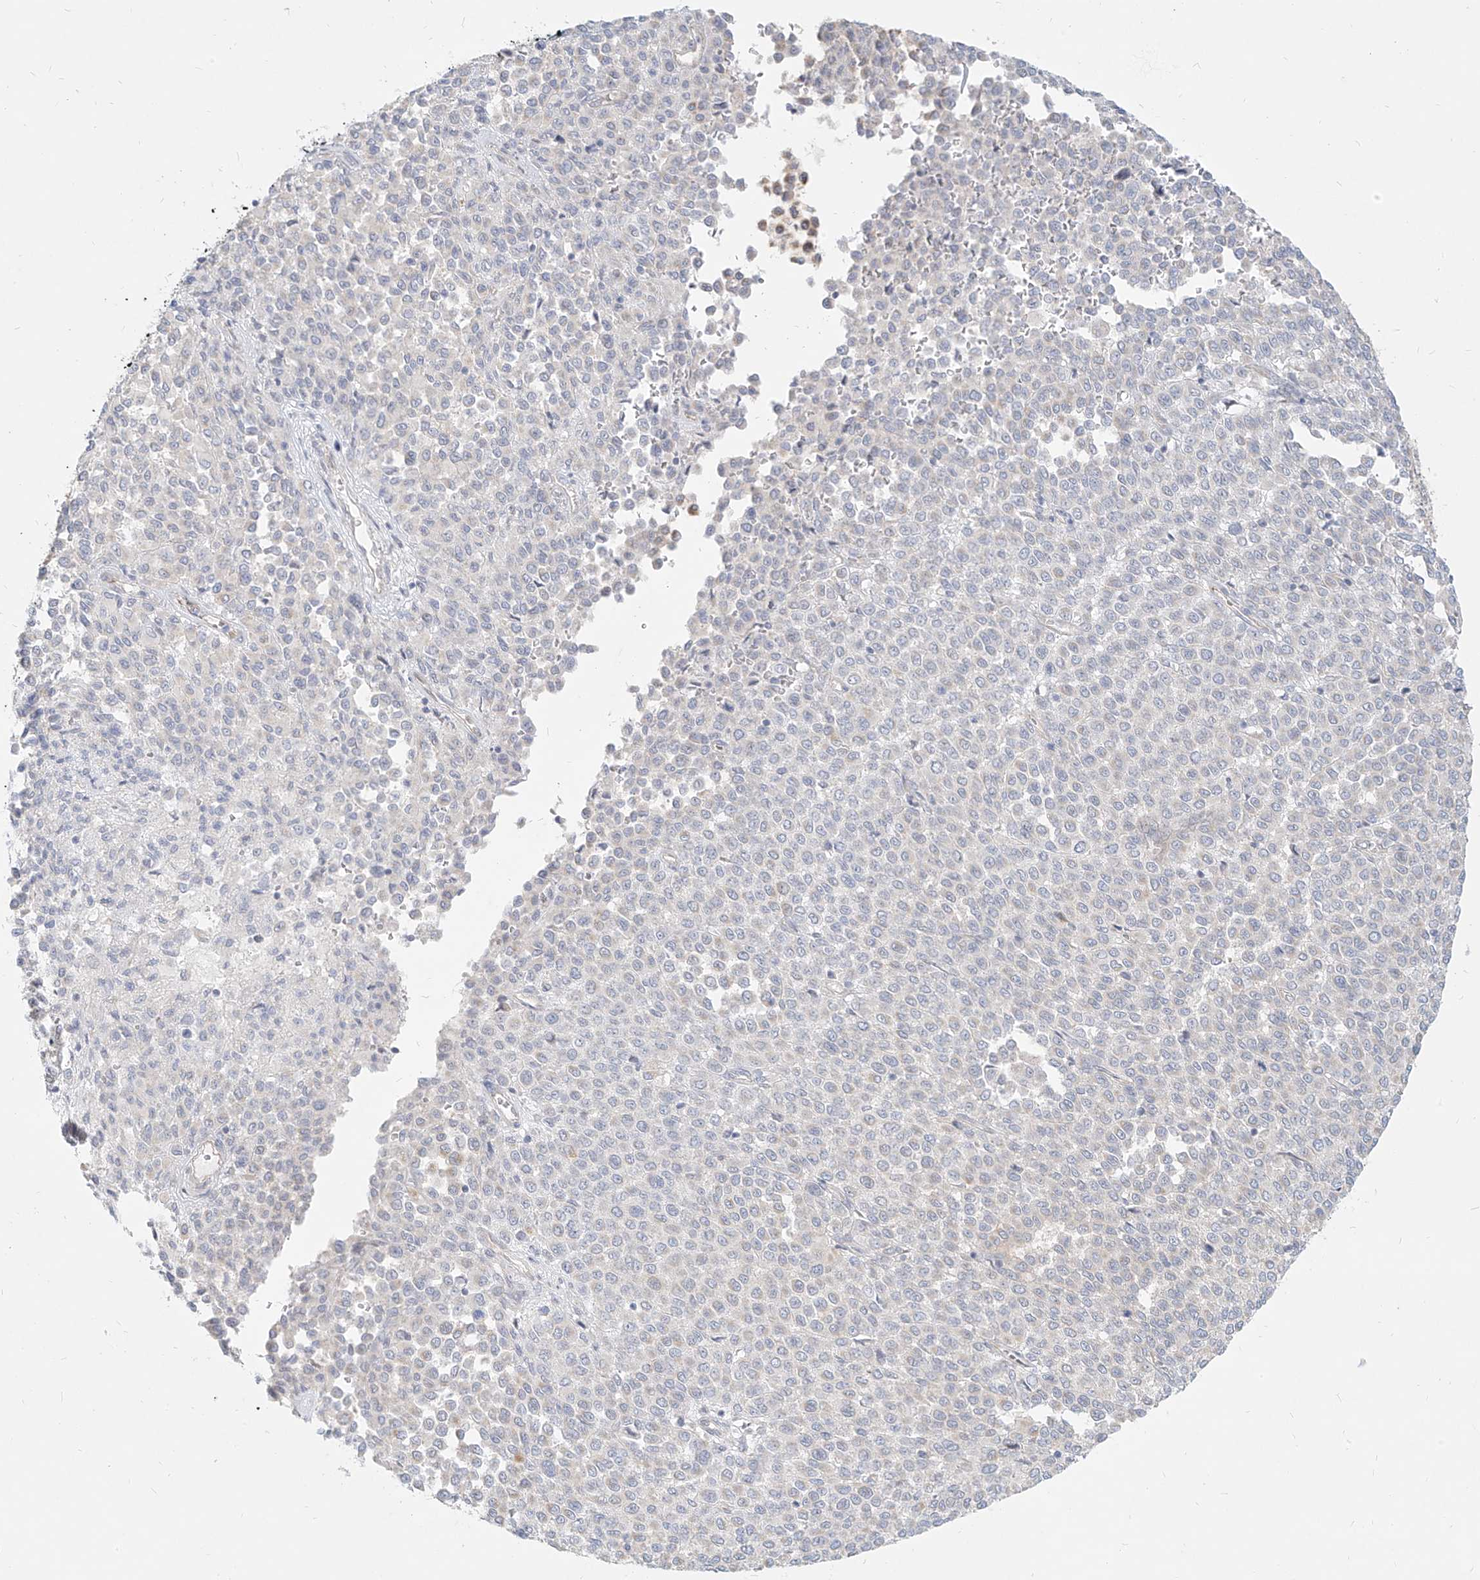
{"staining": {"intensity": "negative", "quantity": "none", "location": "none"}, "tissue": "melanoma", "cell_type": "Tumor cells", "image_type": "cancer", "snomed": [{"axis": "morphology", "description": "Malignant melanoma, Metastatic site"}, {"axis": "topography", "description": "Pancreas"}], "caption": "DAB (3,3'-diaminobenzidine) immunohistochemical staining of melanoma demonstrates no significant positivity in tumor cells.", "gene": "ITPKB", "patient": {"sex": "female", "age": 30}}